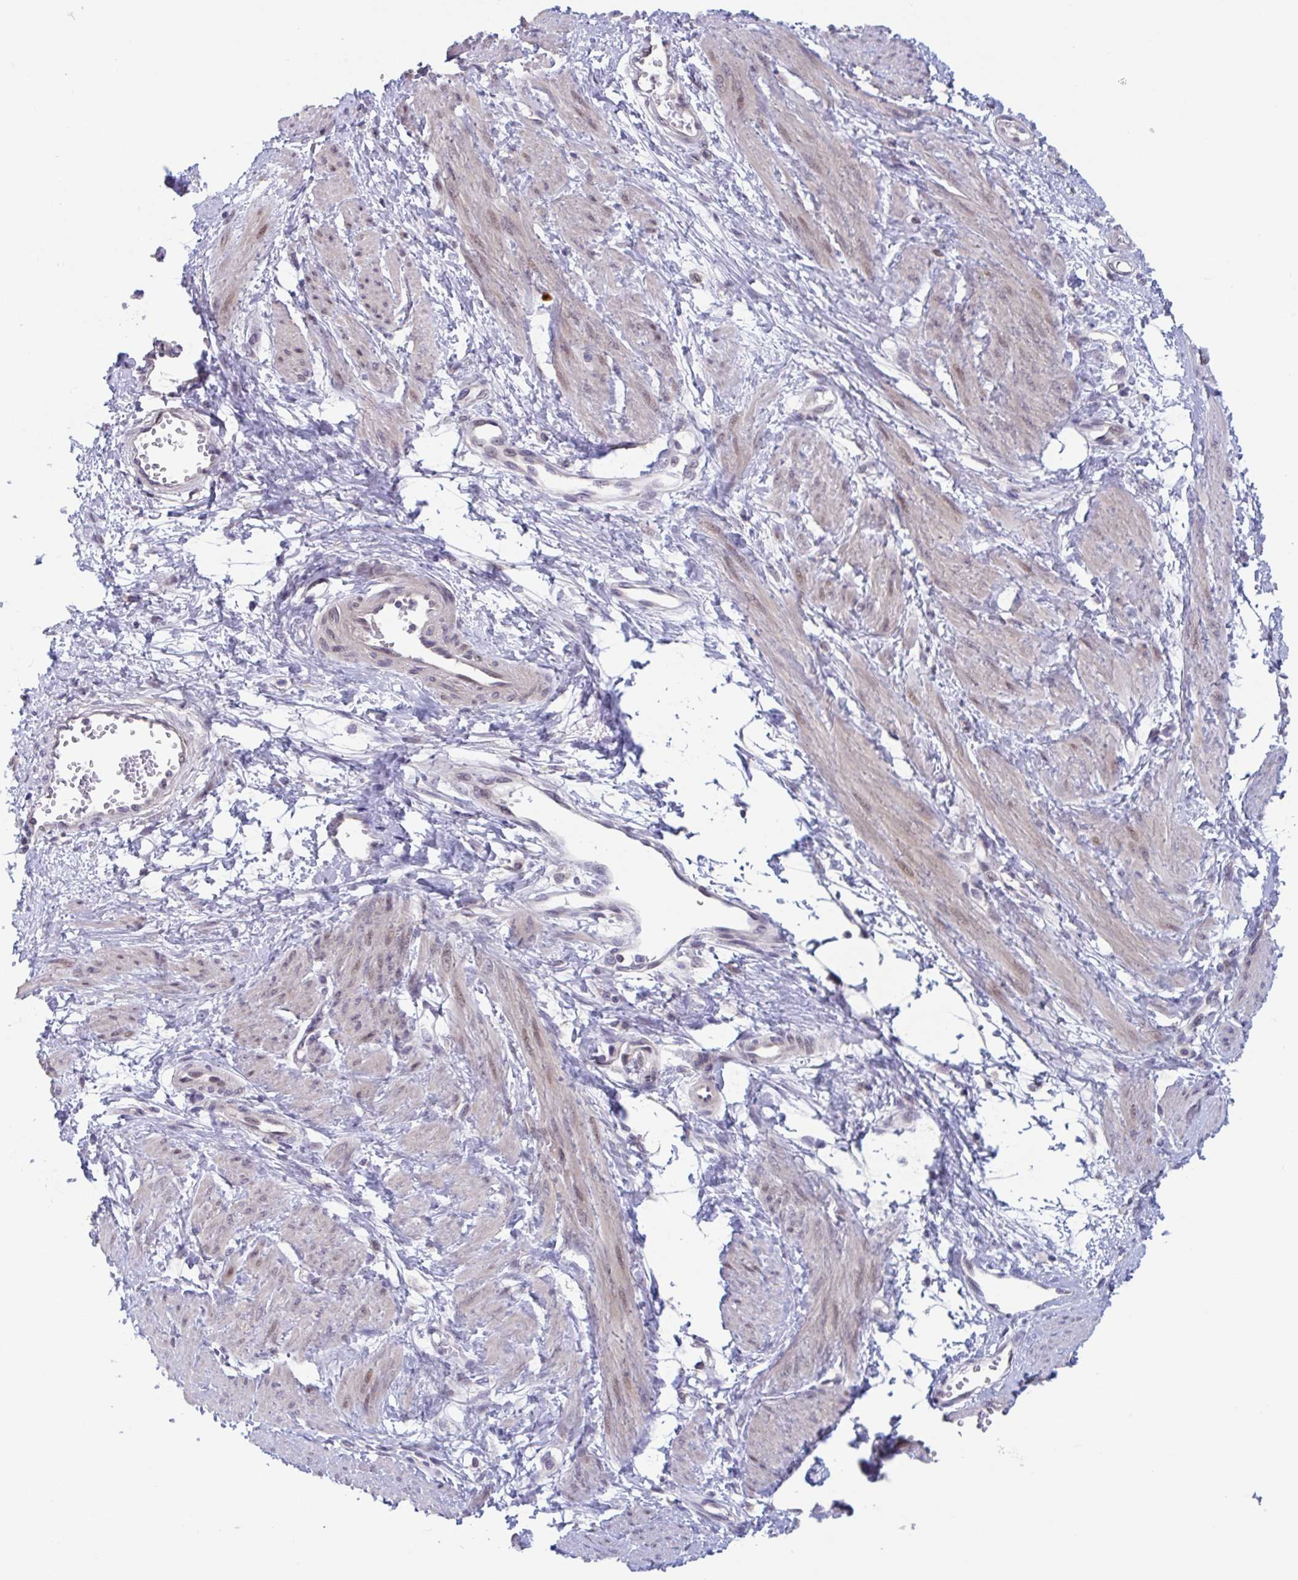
{"staining": {"intensity": "moderate", "quantity": "<25%", "location": "nuclear"}, "tissue": "smooth muscle", "cell_type": "Smooth muscle cells", "image_type": "normal", "snomed": [{"axis": "morphology", "description": "Normal tissue, NOS"}, {"axis": "topography", "description": "Smooth muscle"}, {"axis": "topography", "description": "Uterus"}], "caption": "IHC (DAB (3,3'-diaminobenzidine)) staining of normal smooth muscle reveals moderate nuclear protein staining in about <25% of smooth muscle cells. The staining was performed using DAB (3,3'-diaminobenzidine), with brown indicating positive protein expression. Nuclei are stained blue with hematoxylin.", "gene": "RIOK1", "patient": {"sex": "female", "age": 39}}